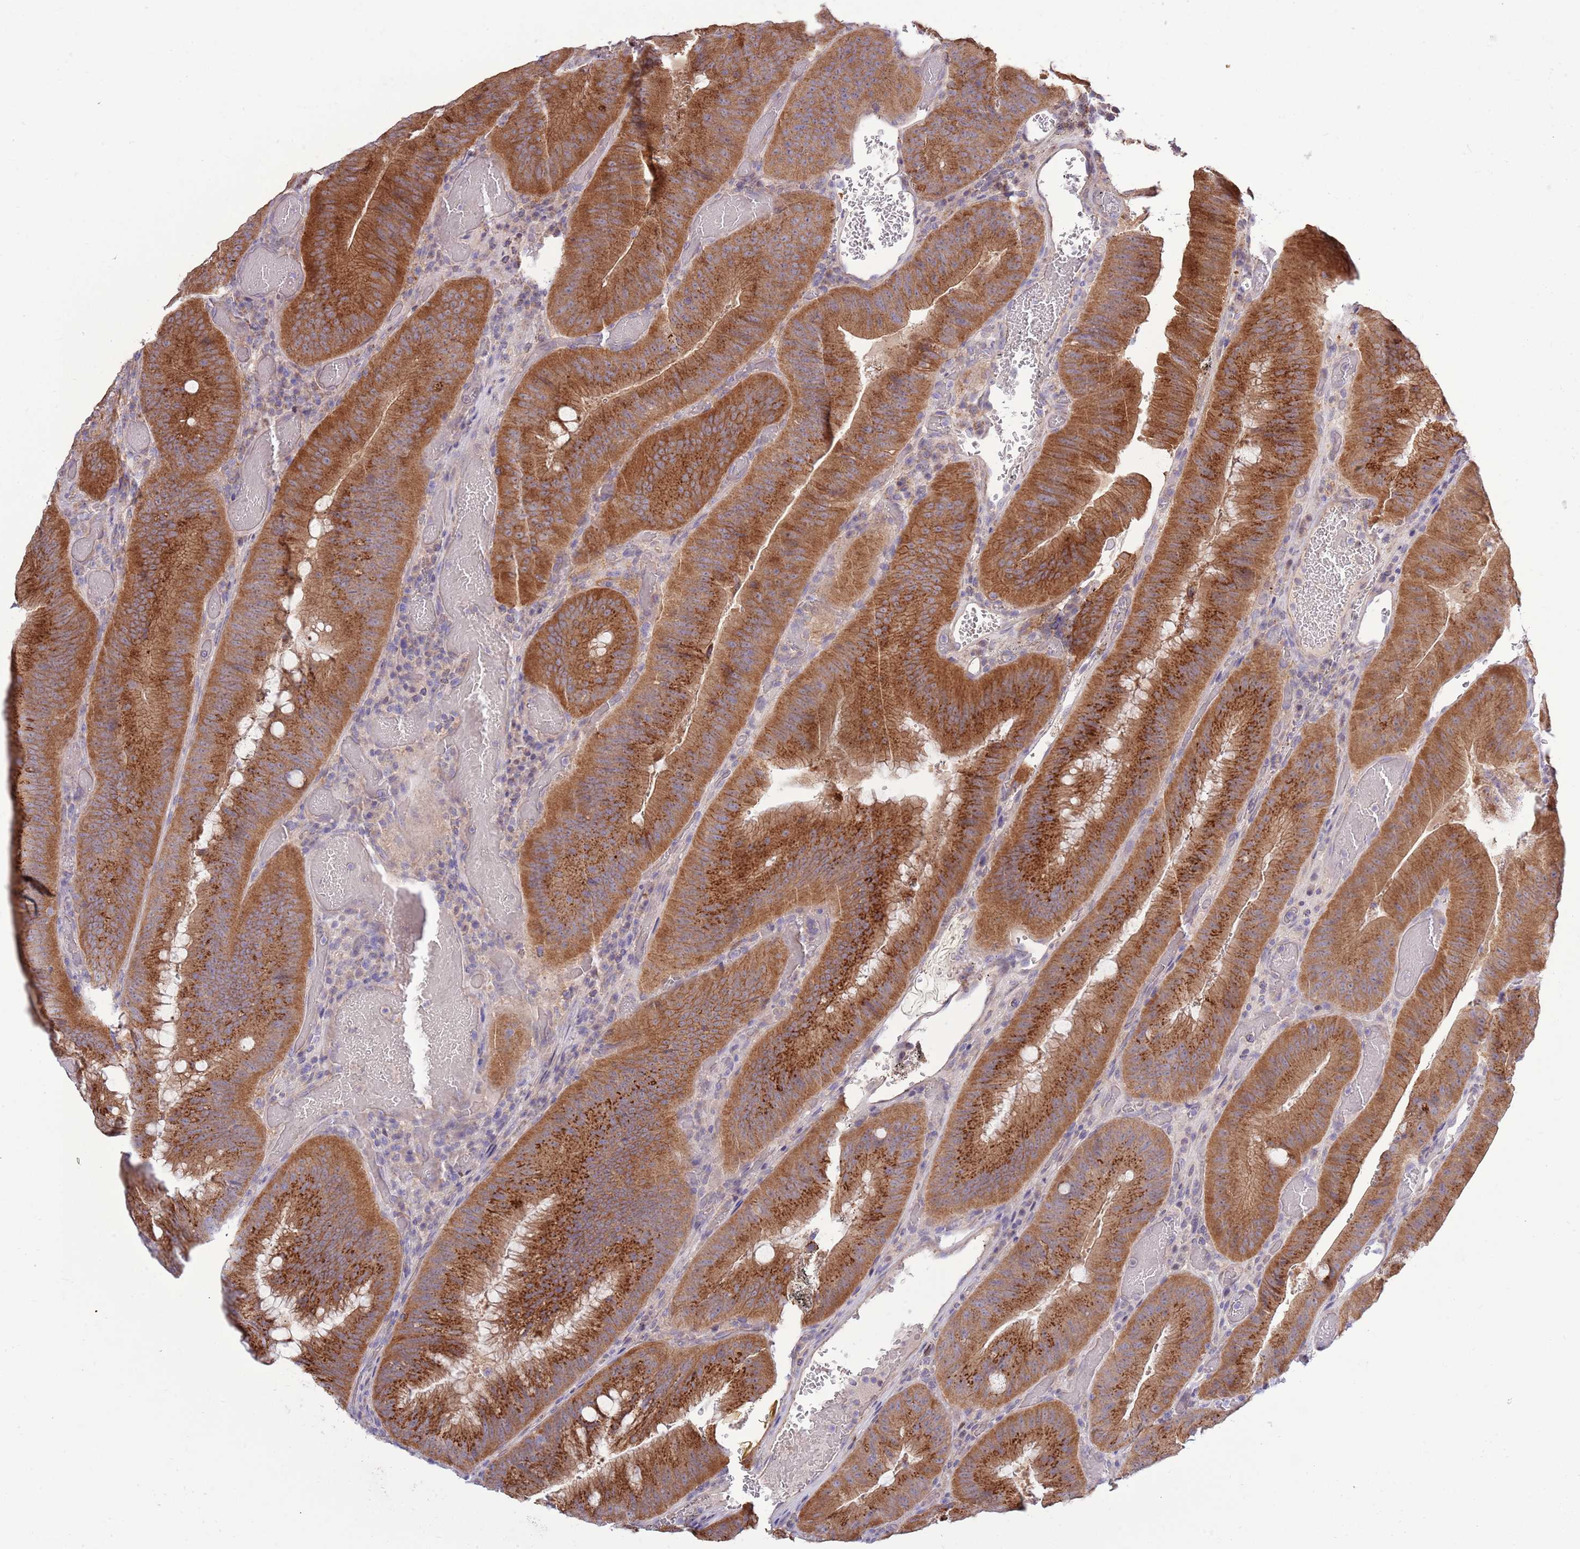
{"staining": {"intensity": "strong", "quantity": ">75%", "location": "cytoplasmic/membranous"}, "tissue": "colorectal cancer", "cell_type": "Tumor cells", "image_type": "cancer", "snomed": [{"axis": "morphology", "description": "Adenocarcinoma, NOS"}, {"axis": "topography", "description": "Colon"}], "caption": "Human colorectal cancer (adenocarcinoma) stained with a protein marker displays strong staining in tumor cells.", "gene": "ARL2BP", "patient": {"sex": "female", "age": 43}}